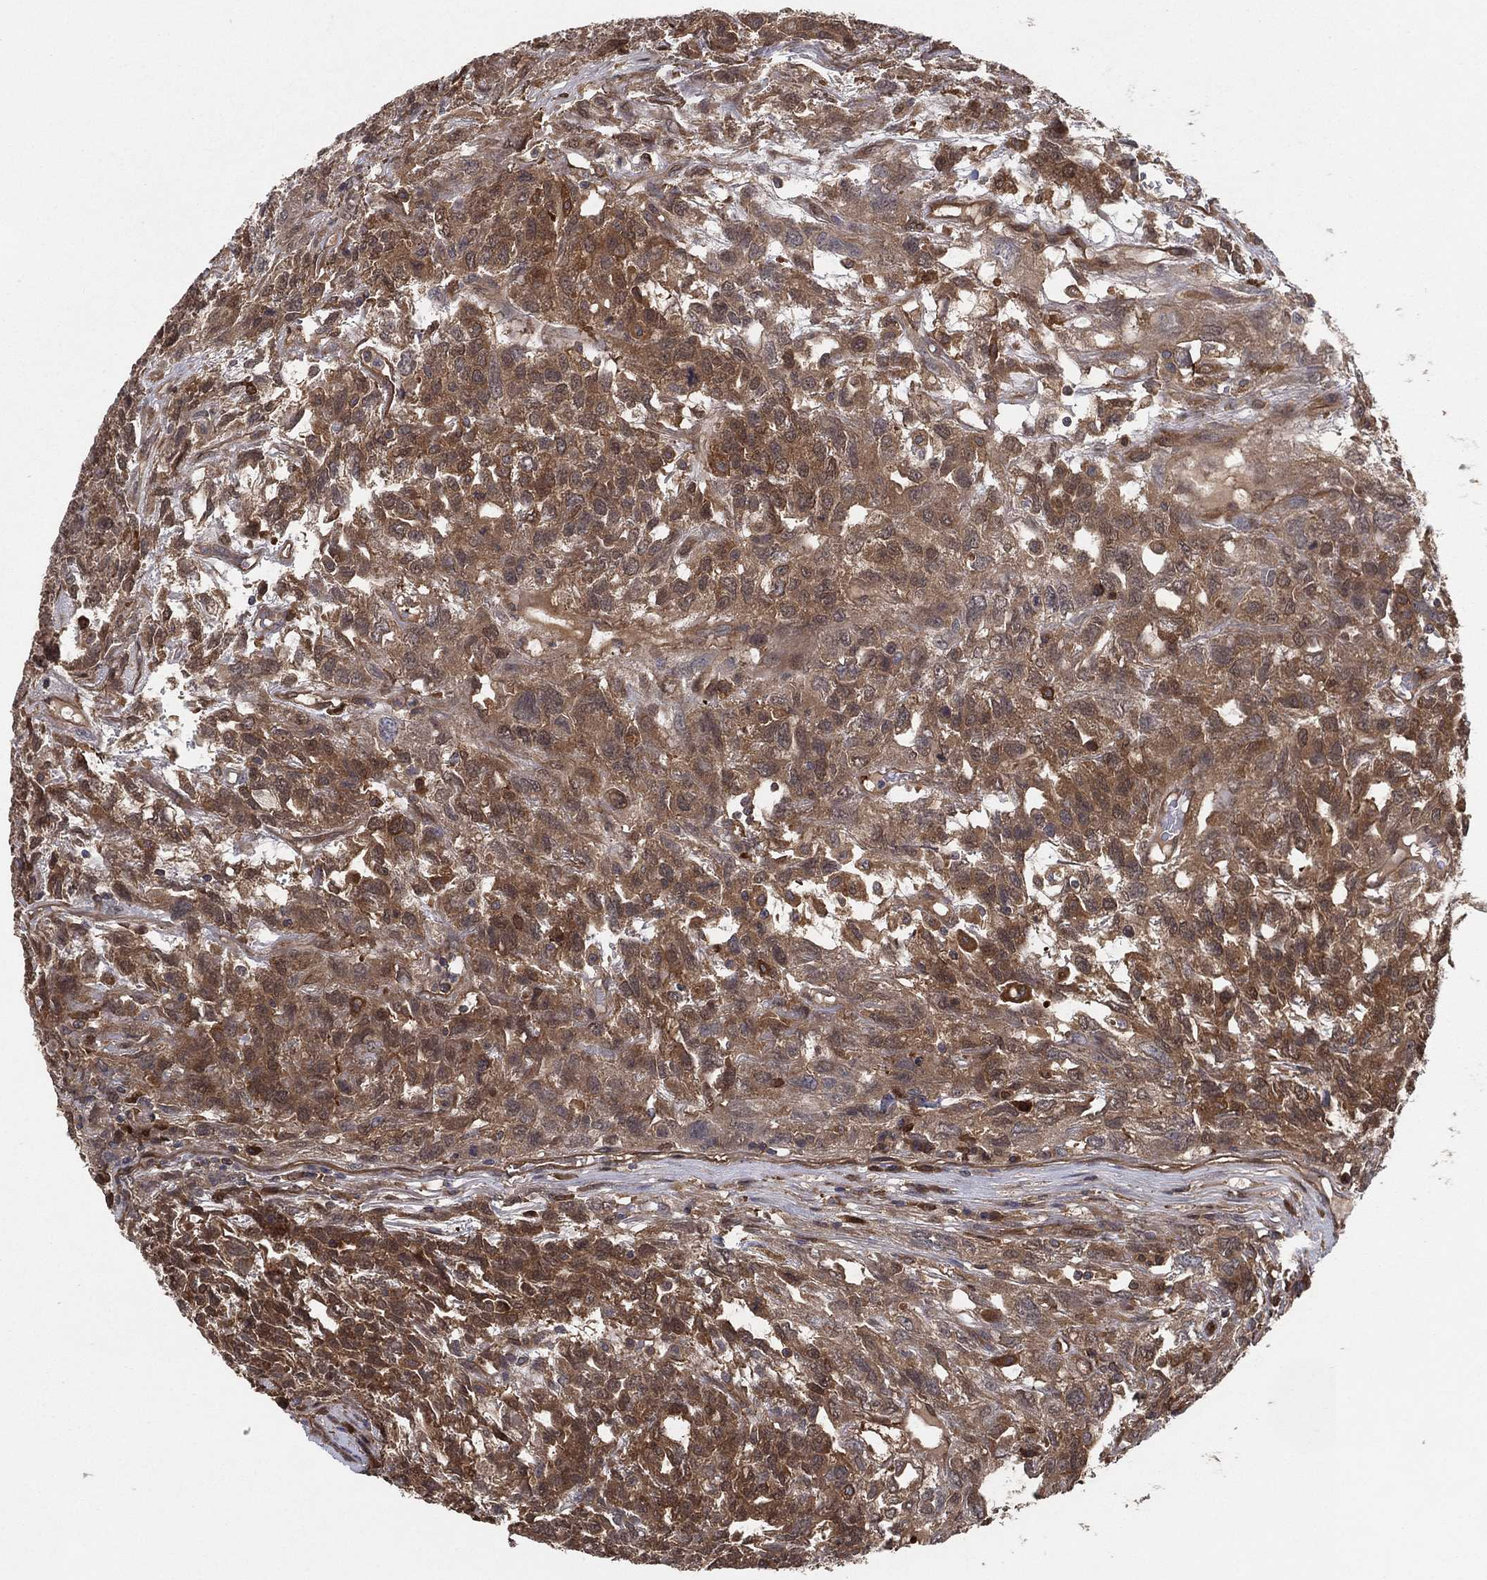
{"staining": {"intensity": "strong", "quantity": "25%-75%", "location": "cytoplasmic/membranous"}, "tissue": "testis cancer", "cell_type": "Tumor cells", "image_type": "cancer", "snomed": [{"axis": "morphology", "description": "Seminoma, NOS"}, {"axis": "topography", "description": "Testis"}], "caption": "An IHC photomicrograph of neoplastic tissue is shown. Protein staining in brown shows strong cytoplasmic/membranous positivity in testis seminoma within tumor cells.", "gene": "PSMG4", "patient": {"sex": "male", "age": 52}}